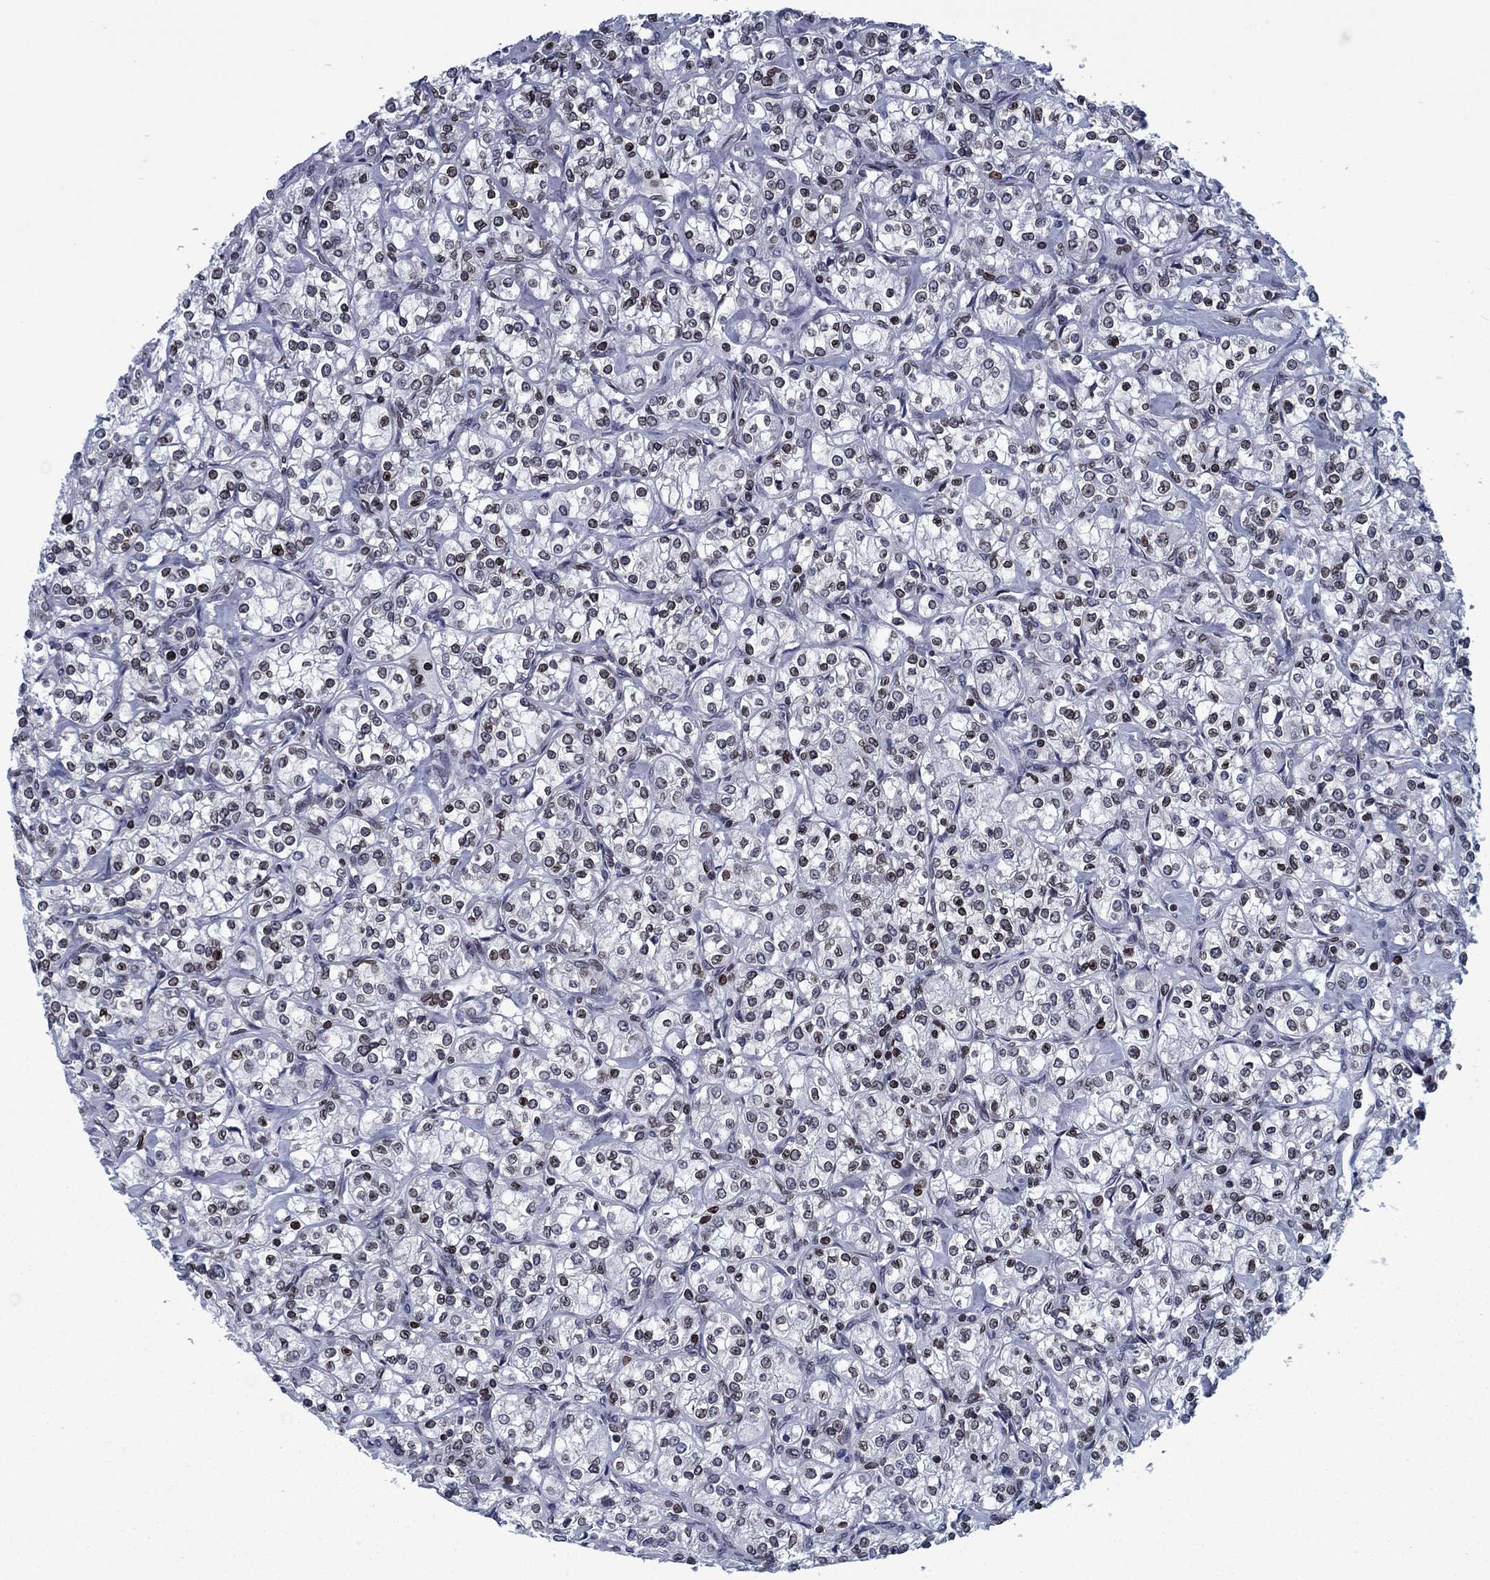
{"staining": {"intensity": "moderate", "quantity": "<25%", "location": "nuclear"}, "tissue": "renal cancer", "cell_type": "Tumor cells", "image_type": "cancer", "snomed": [{"axis": "morphology", "description": "Adenocarcinoma, NOS"}, {"axis": "topography", "description": "Kidney"}], "caption": "Protein expression analysis of human renal cancer reveals moderate nuclear staining in about <25% of tumor cells.", "gene": "SLA", "patient": {"sex": "male", "age": 77}}